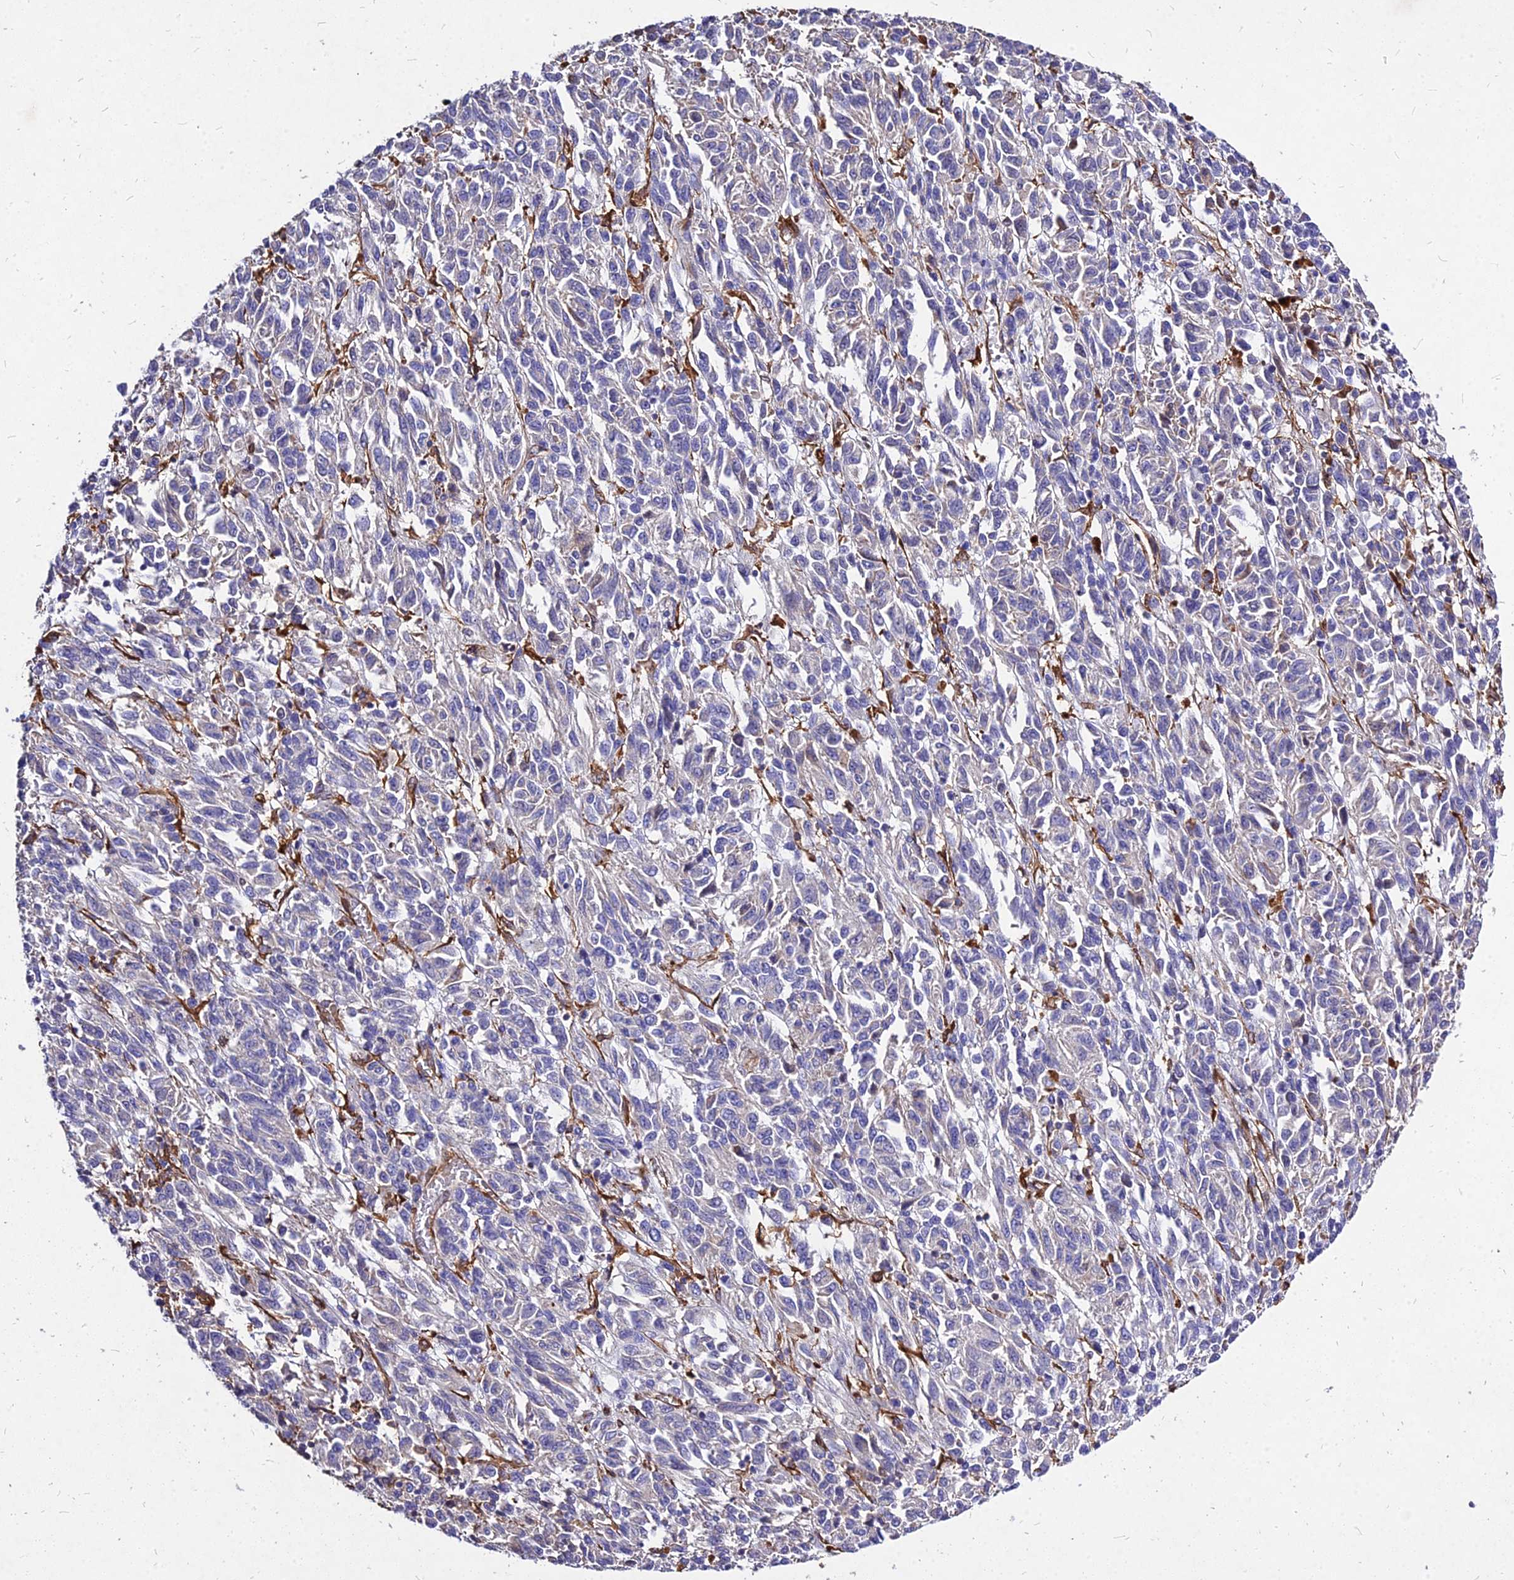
{"staining": {"intensity": "negative", "quantity": "none", "location": "none"}, "tissue": "melanoma", "cell_type": "Tumor cells", "image_type": "cancer", "snomed": [{"axis": "morphology", "description": "Malignant melanoma, Metastatic site"}, {"axis": "topography", "description": "Lung"}], "caption": "A histopathology image of melanoma stained for a protein exhibits no brown staining in tumor cells. (Stains: DAB (3,3'-diaminobenzidine) immunohistochemistry with hematoxylin counter stain, Microscopy: brightfield microscopy at high magnification).", "gene": "EFCC1", "patient": {"sex": "male", "age": 64}}